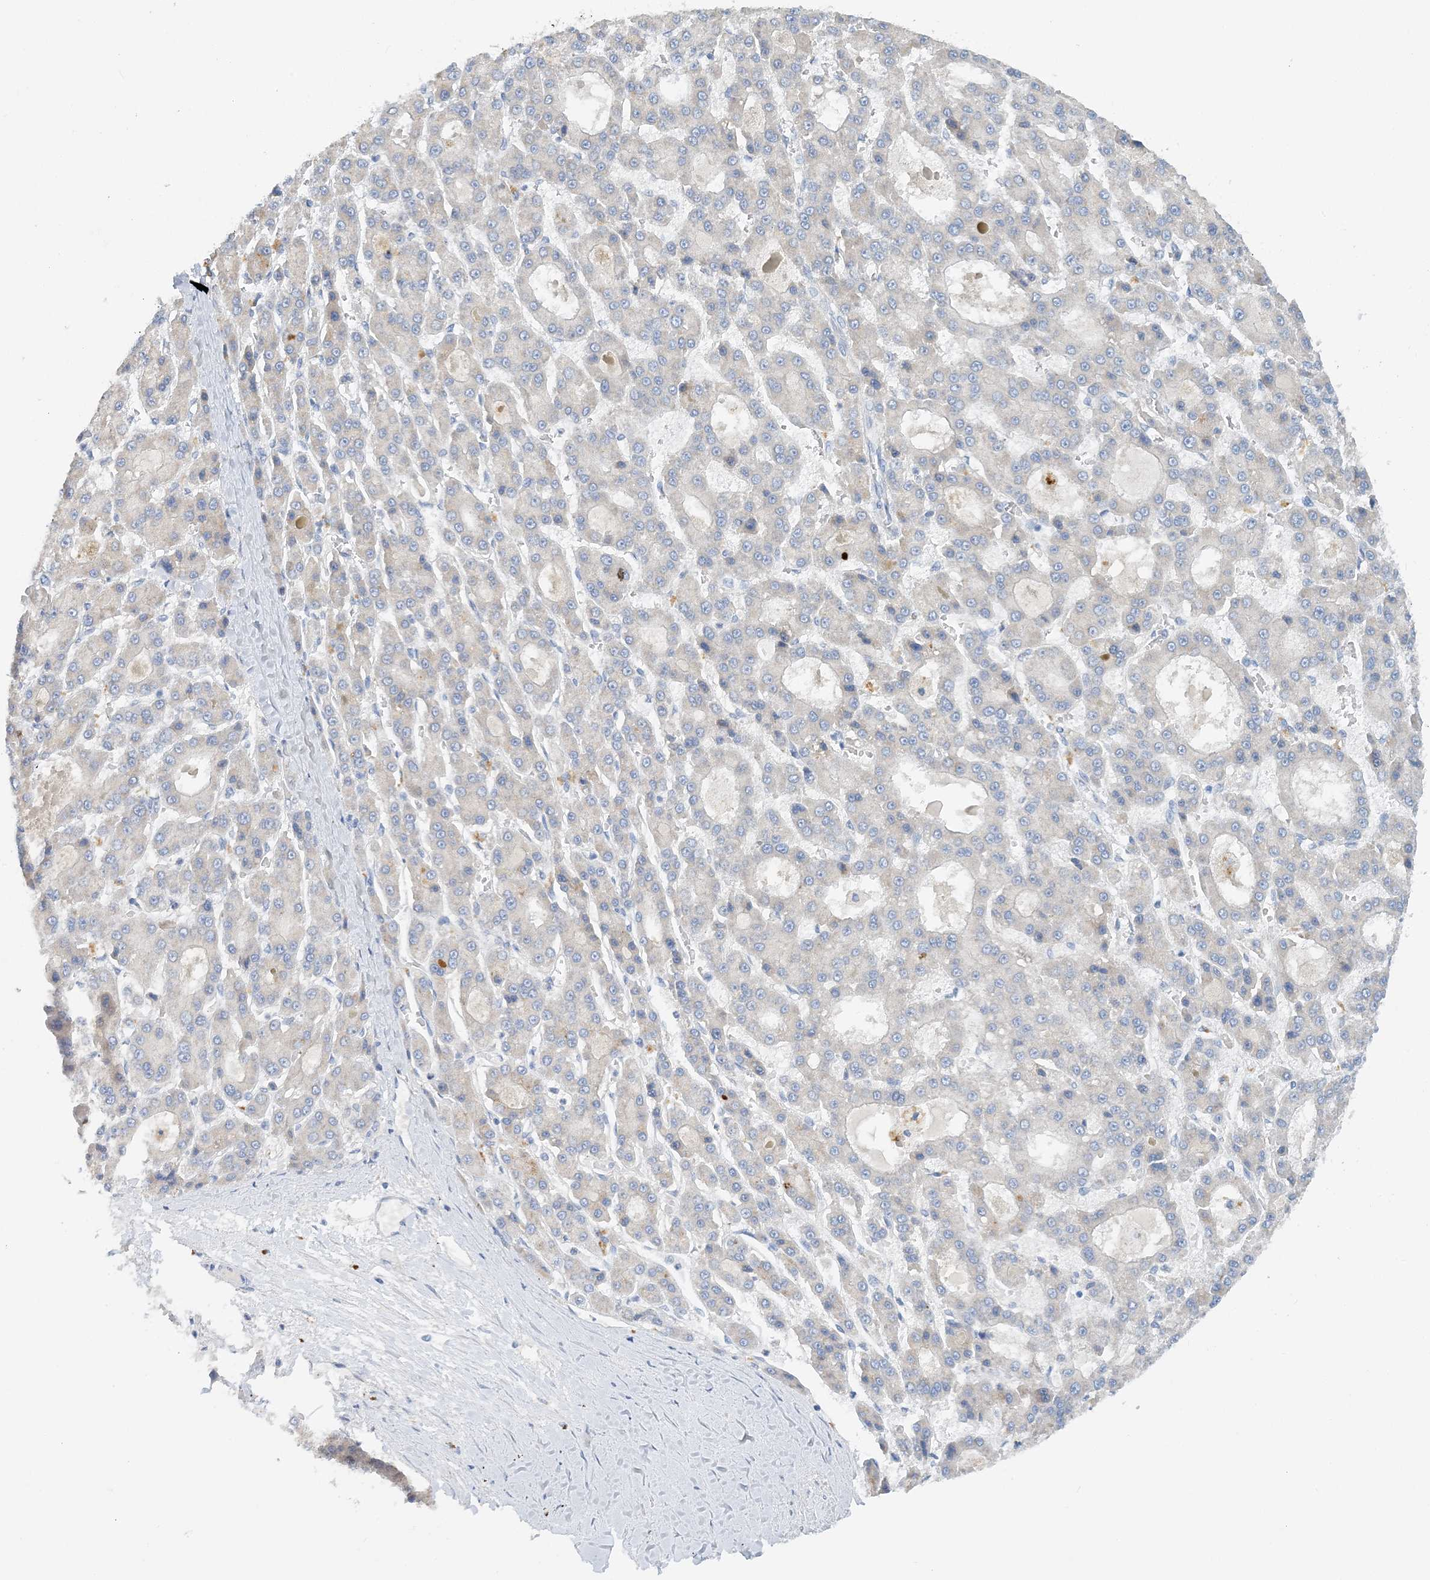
{"staining": {"intensity": "negative", "quantity": "none", "location": "none"}, "tissue": "liver cancer", "cell_type": "Tumor cells", "image_type": "cancer", "snomed": [{"axis": "morphology", "description": "Carcinoma, Hepatocellular, NOS"}, {"axis": "topography", "description": "Liver"}], "caption": "Tumor cells show no significant protein positivity in liver hepatocellular carcinoma.", "gene": "ZCCHC18", "patient": {"sex": "male", "age": 70}}